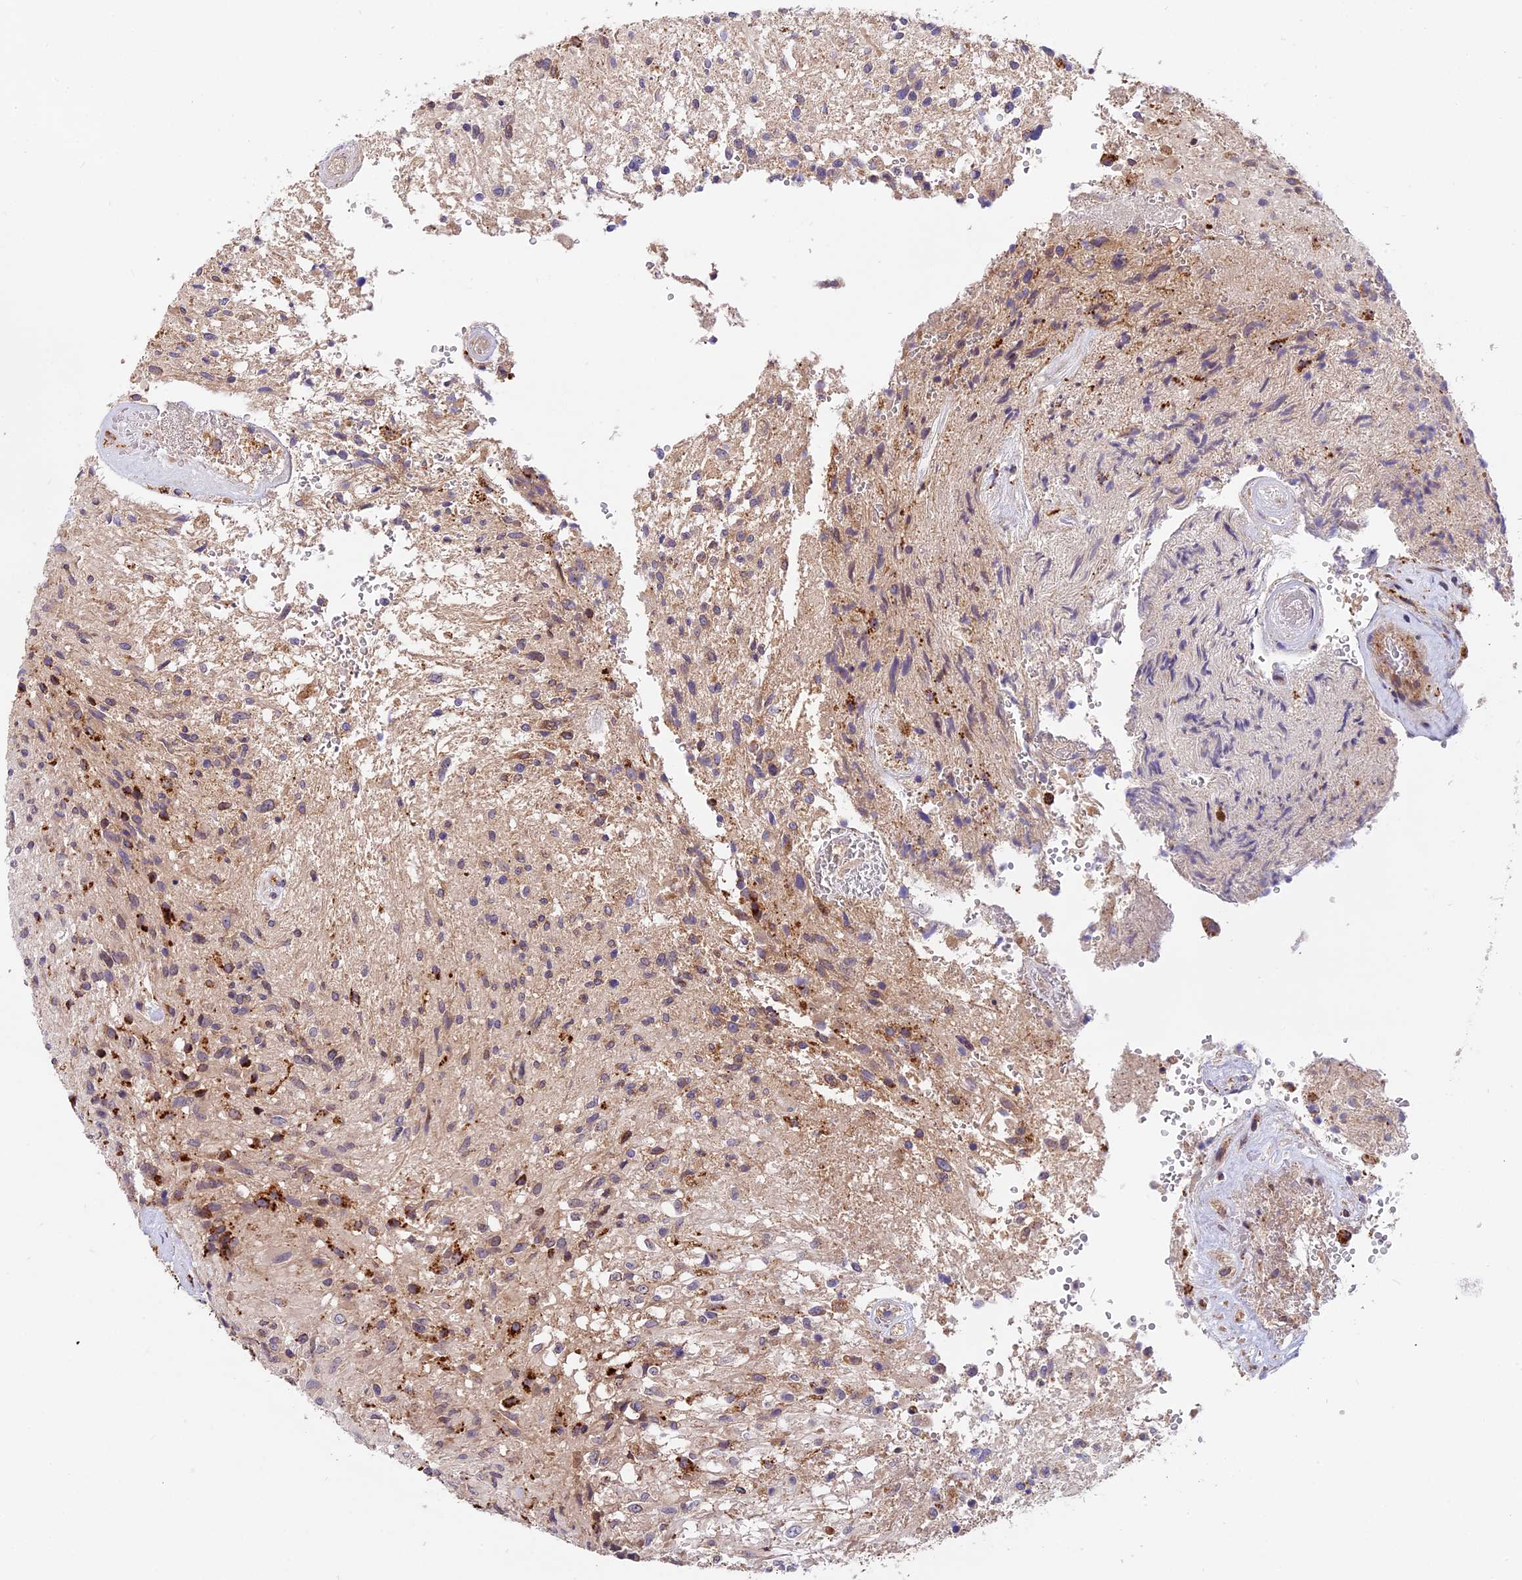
{"staining": {"intensity": "negative", "quantity": "none", "location": "none"}, "tissue": "glioma", "cell_type": "Tumor cells", "image_type": "cancer", "snomed": [{"axis": "morphology", "description": "Glioma, malignant, High grade"}, {"axis": "topography", "description": "Brain"}], "caption": "Human malignant glioma (high-grade) stained for a protein using IHC reveals no staining in tumor cells.", "gene": "COPE", "patient": {"sex": "male", "age": 56}}